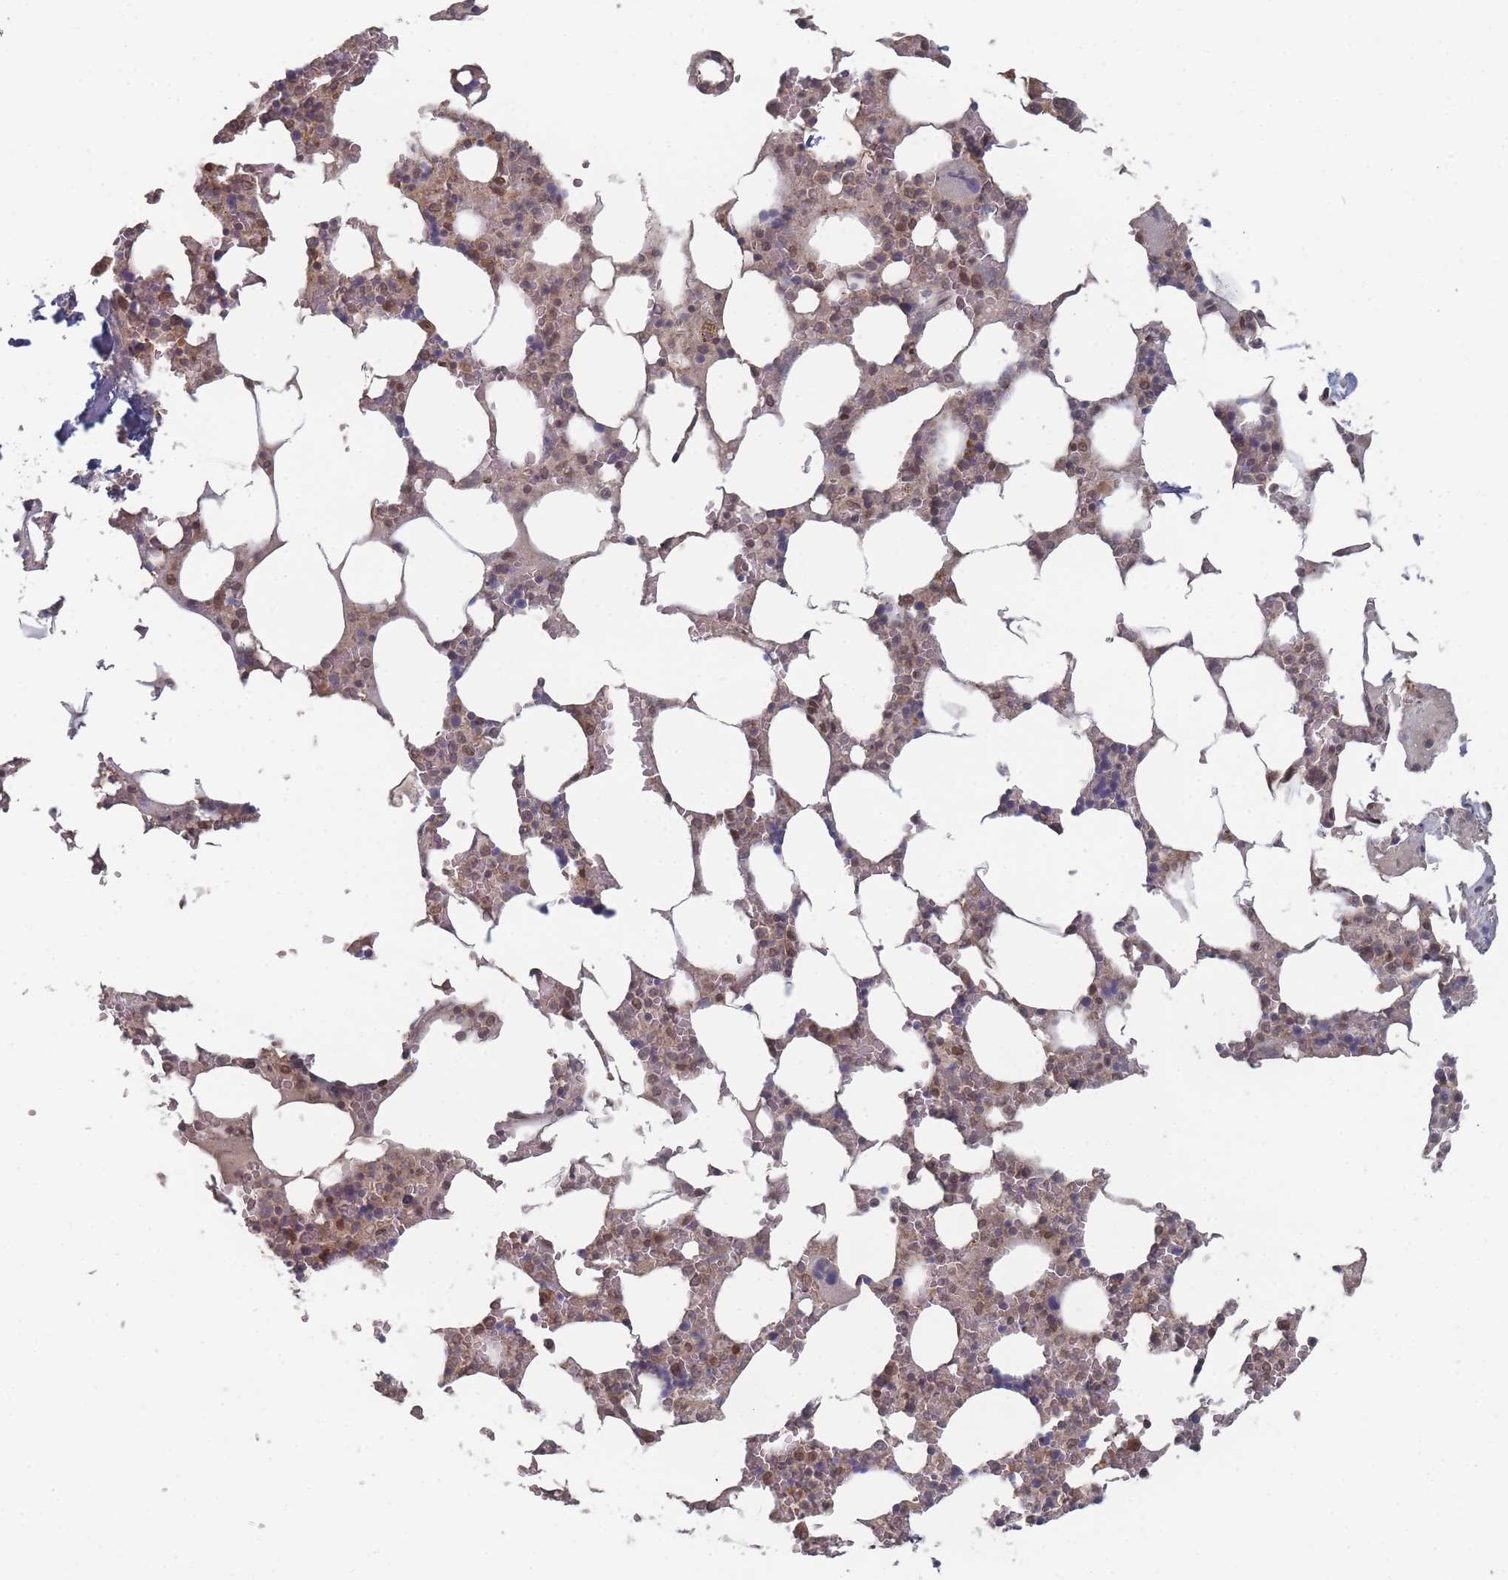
{"staining": {"intensity": "moderate", "quantity": "<25%", "location": "cytoplasmic/membranous,nuclear"}, "tissue": "bone marrow", "cell_type": "Hematopoietic cells", "image_type": "normal", "snomed": [{"axis": "morphology", "description": "Normal tissue, NOS"}, {"axis": "topography", "description": "Bone marrow"}], "caption": "DAB (3,3'-diaminobenzidine) immunohistochemical staining of normal bone marrow exhibits moderate cytoplasmic/membranous,nuclear protein expression in about <25% of hematopoietic cells. Immunohistochemistry (ihc) stains the protein in brown and the nuclei are stained blue.", "gene": "TBC1D25", "patient": {"sex": "male", "age": 64}}